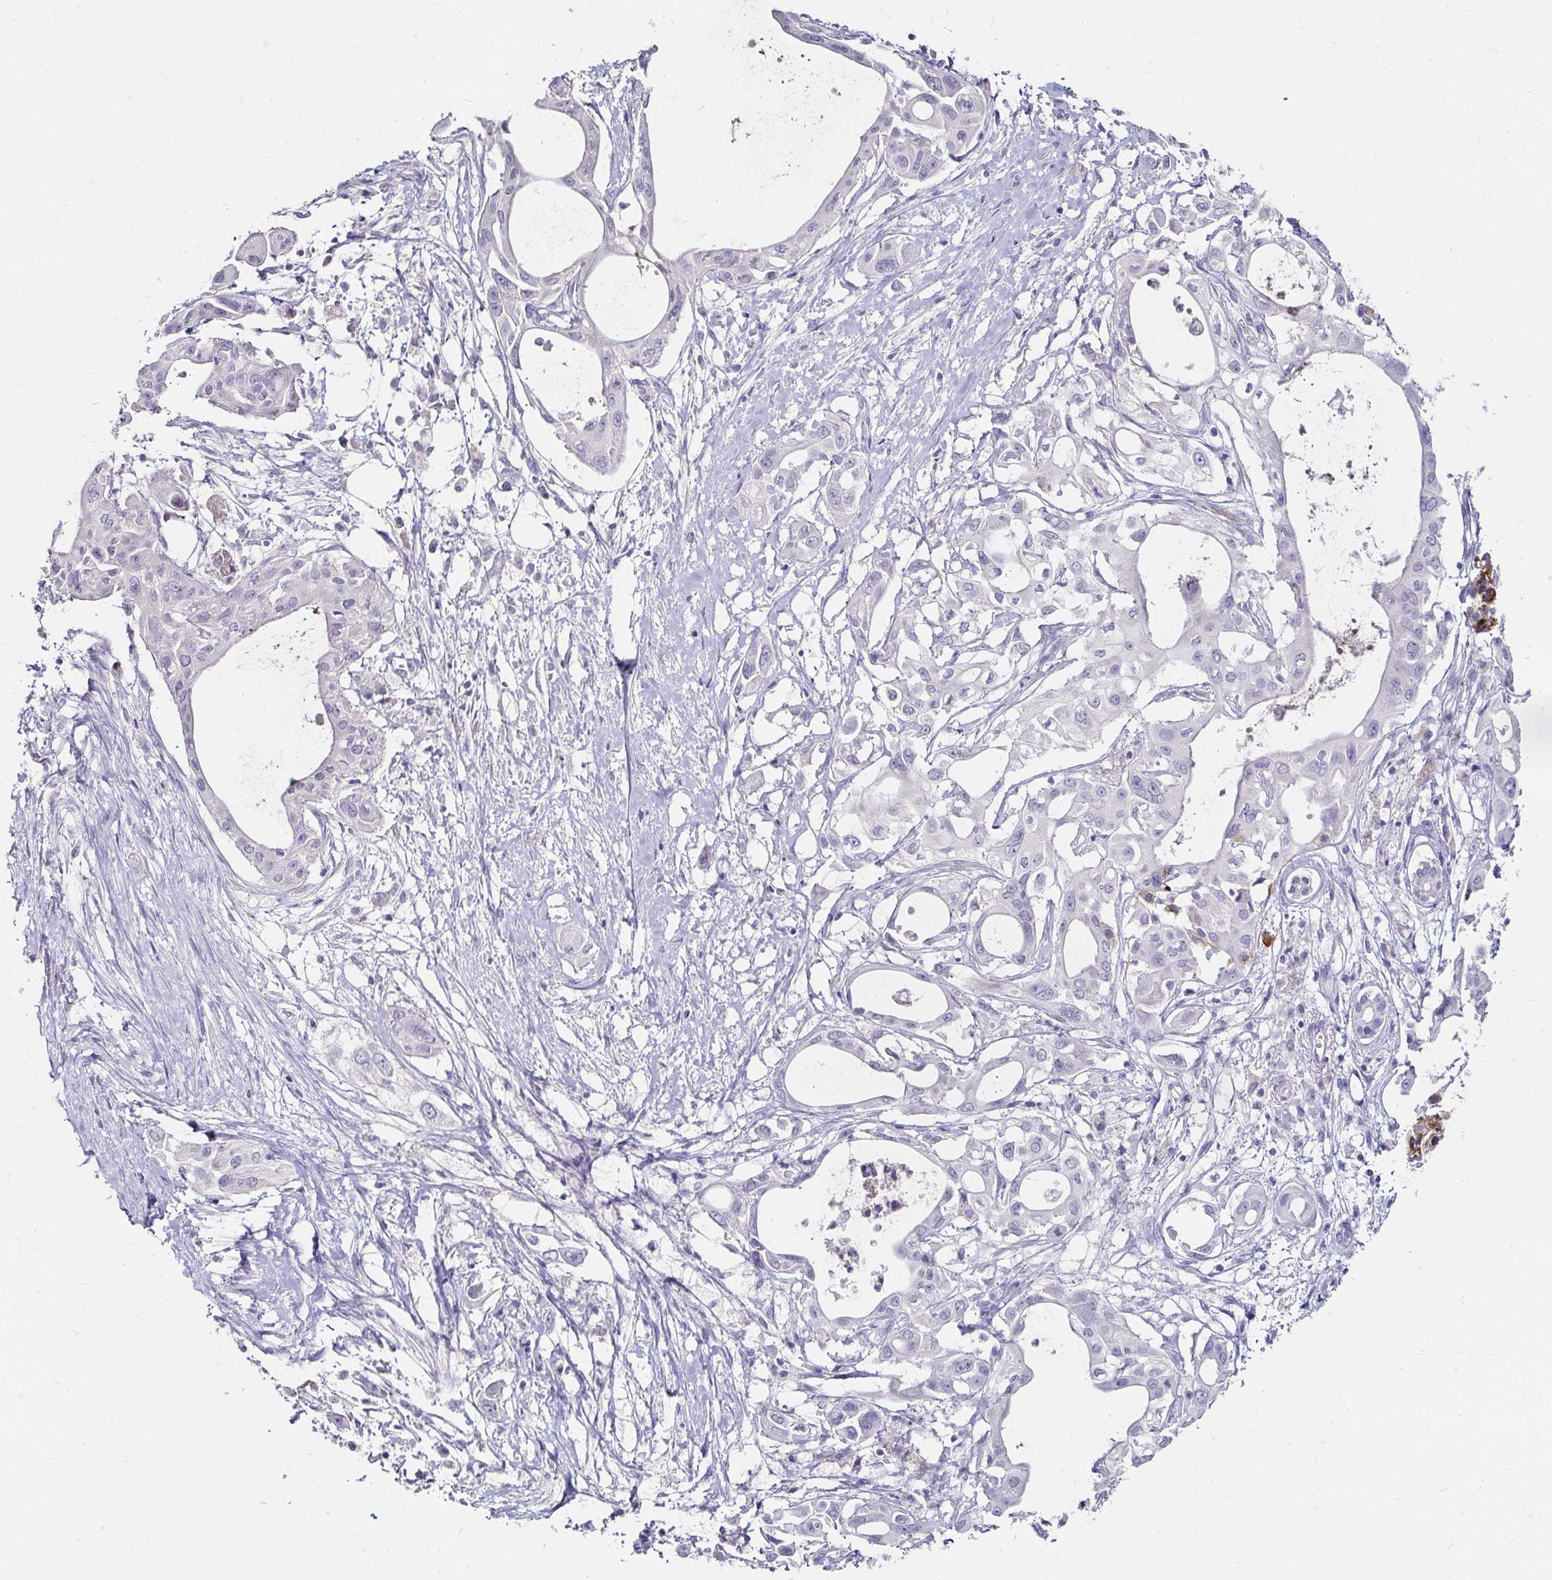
{"staining": {"intensity": "negative", "quantity": "none", "location": "none"}, "tissue": "pancreatic cancer", "cell_type": "Tumor cells", "image_type": "cancer", "snomed": [{"axis": "morphology", "description": "Adenocarcinoma, NOS"}, {"axis": "topography", "description": "Pancreas"}], "caption": "High magnification brightfield microscopy of pancreatic cancer stained with DAB (3,3'-diaminobenzidine) (brown) and counterstained with hematoxylin (blue): tumor cells show no significant staining. (Stains: DAB immunohistochemistry (IHC) with hematoxylin counter stain, Microscopy: brightfield microscopy at high magnification).", "gene": "SCG3", "patient": {"sex": "female", "age": 68}}